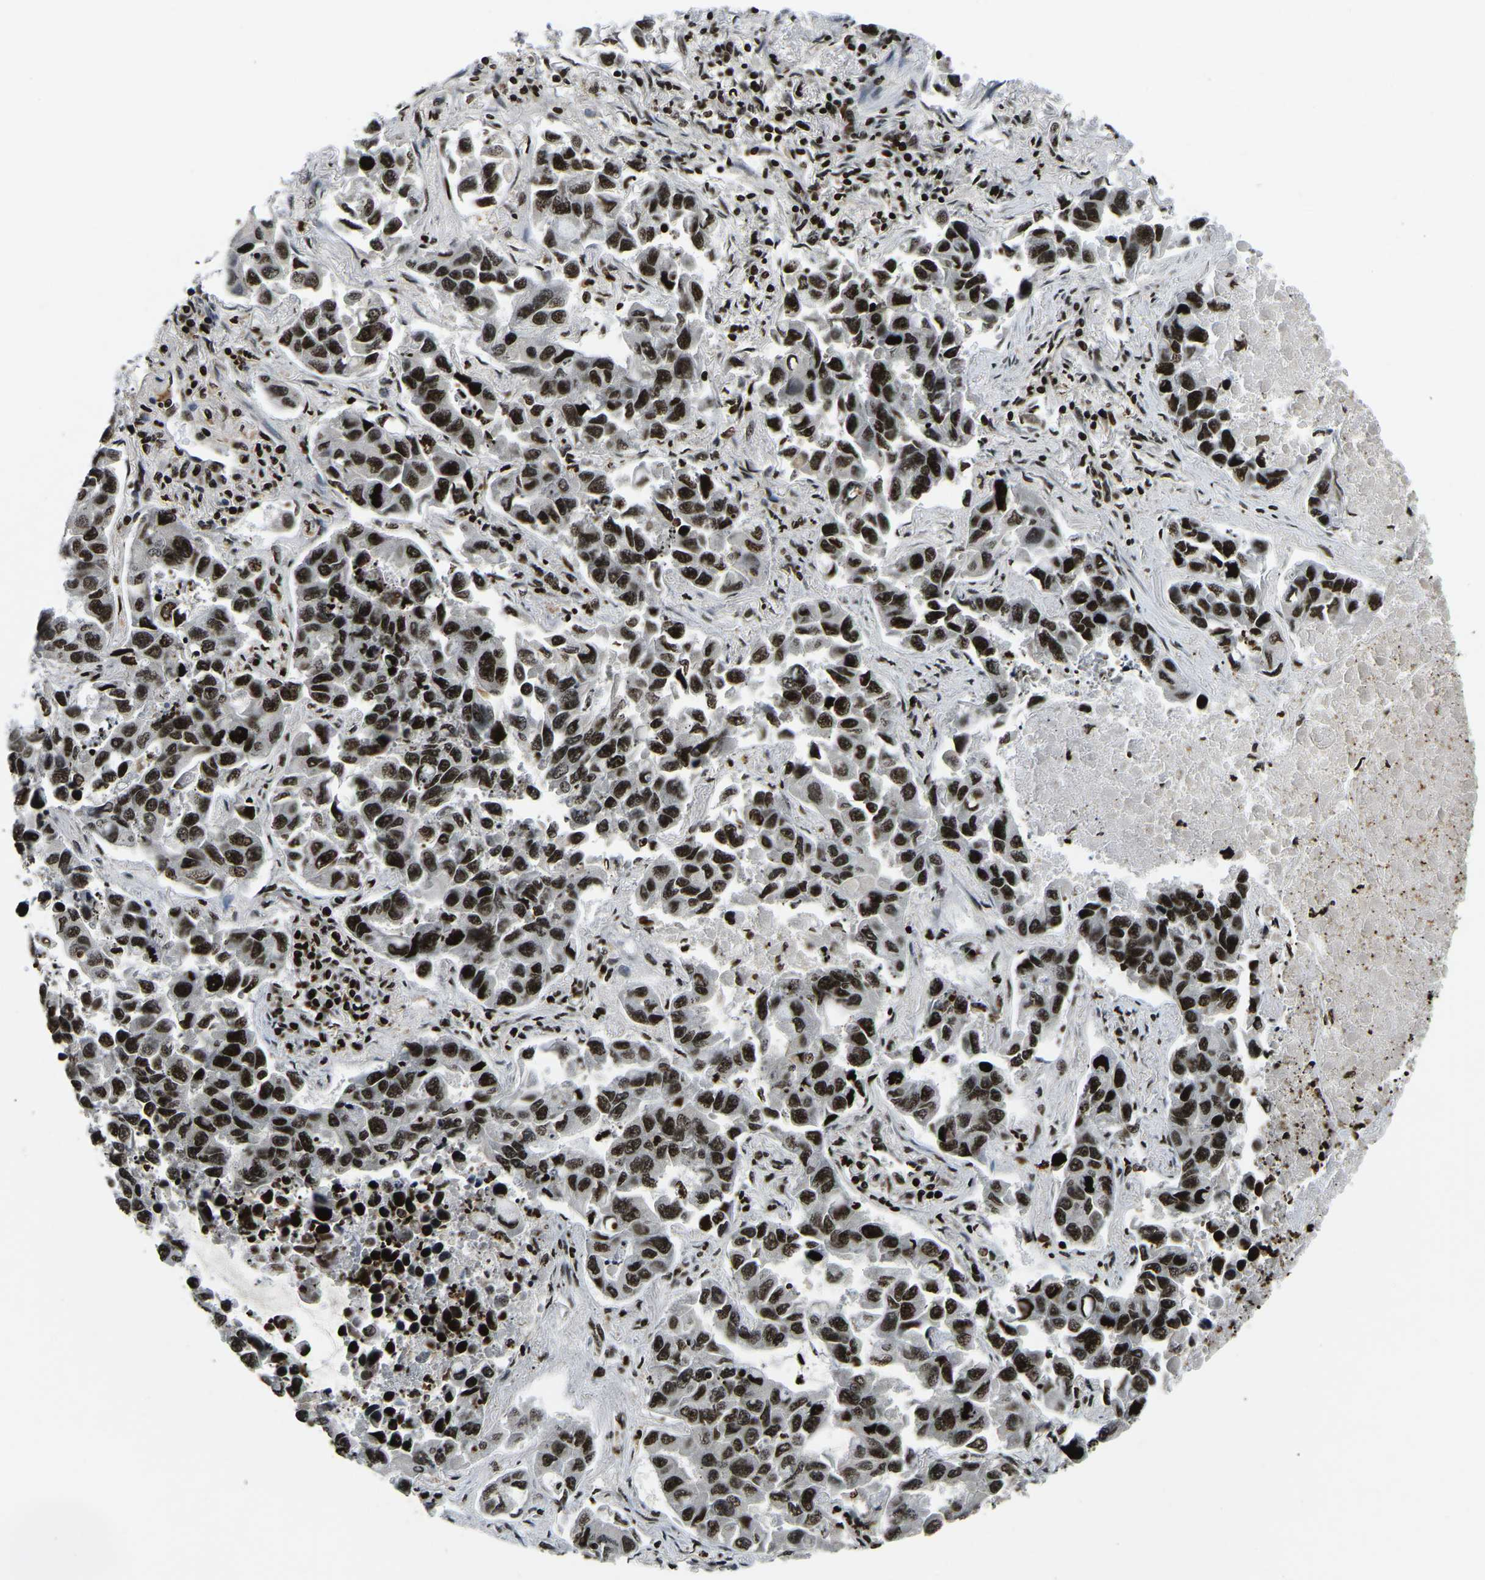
{"staining": {"intensity": "strong", "quantity": ">75%", "location": "nuclear"}, "tissue": "lung cancer", "cell_type": "Tumor cells", "image_type": "cancer", "snomed": [{"axis": "morphology", "description": "Adenocarcinoma, NOS"}, {"axis": "topography", "description": "Lung"}], "caption": "Human lung cancer (adenocarcinoma) stained with a brown dye reveals strong nuclear positive expression in about >75% of tumor cells.", "gene": "LRRC61", "patient": {"sex": "male", "age": 64}}